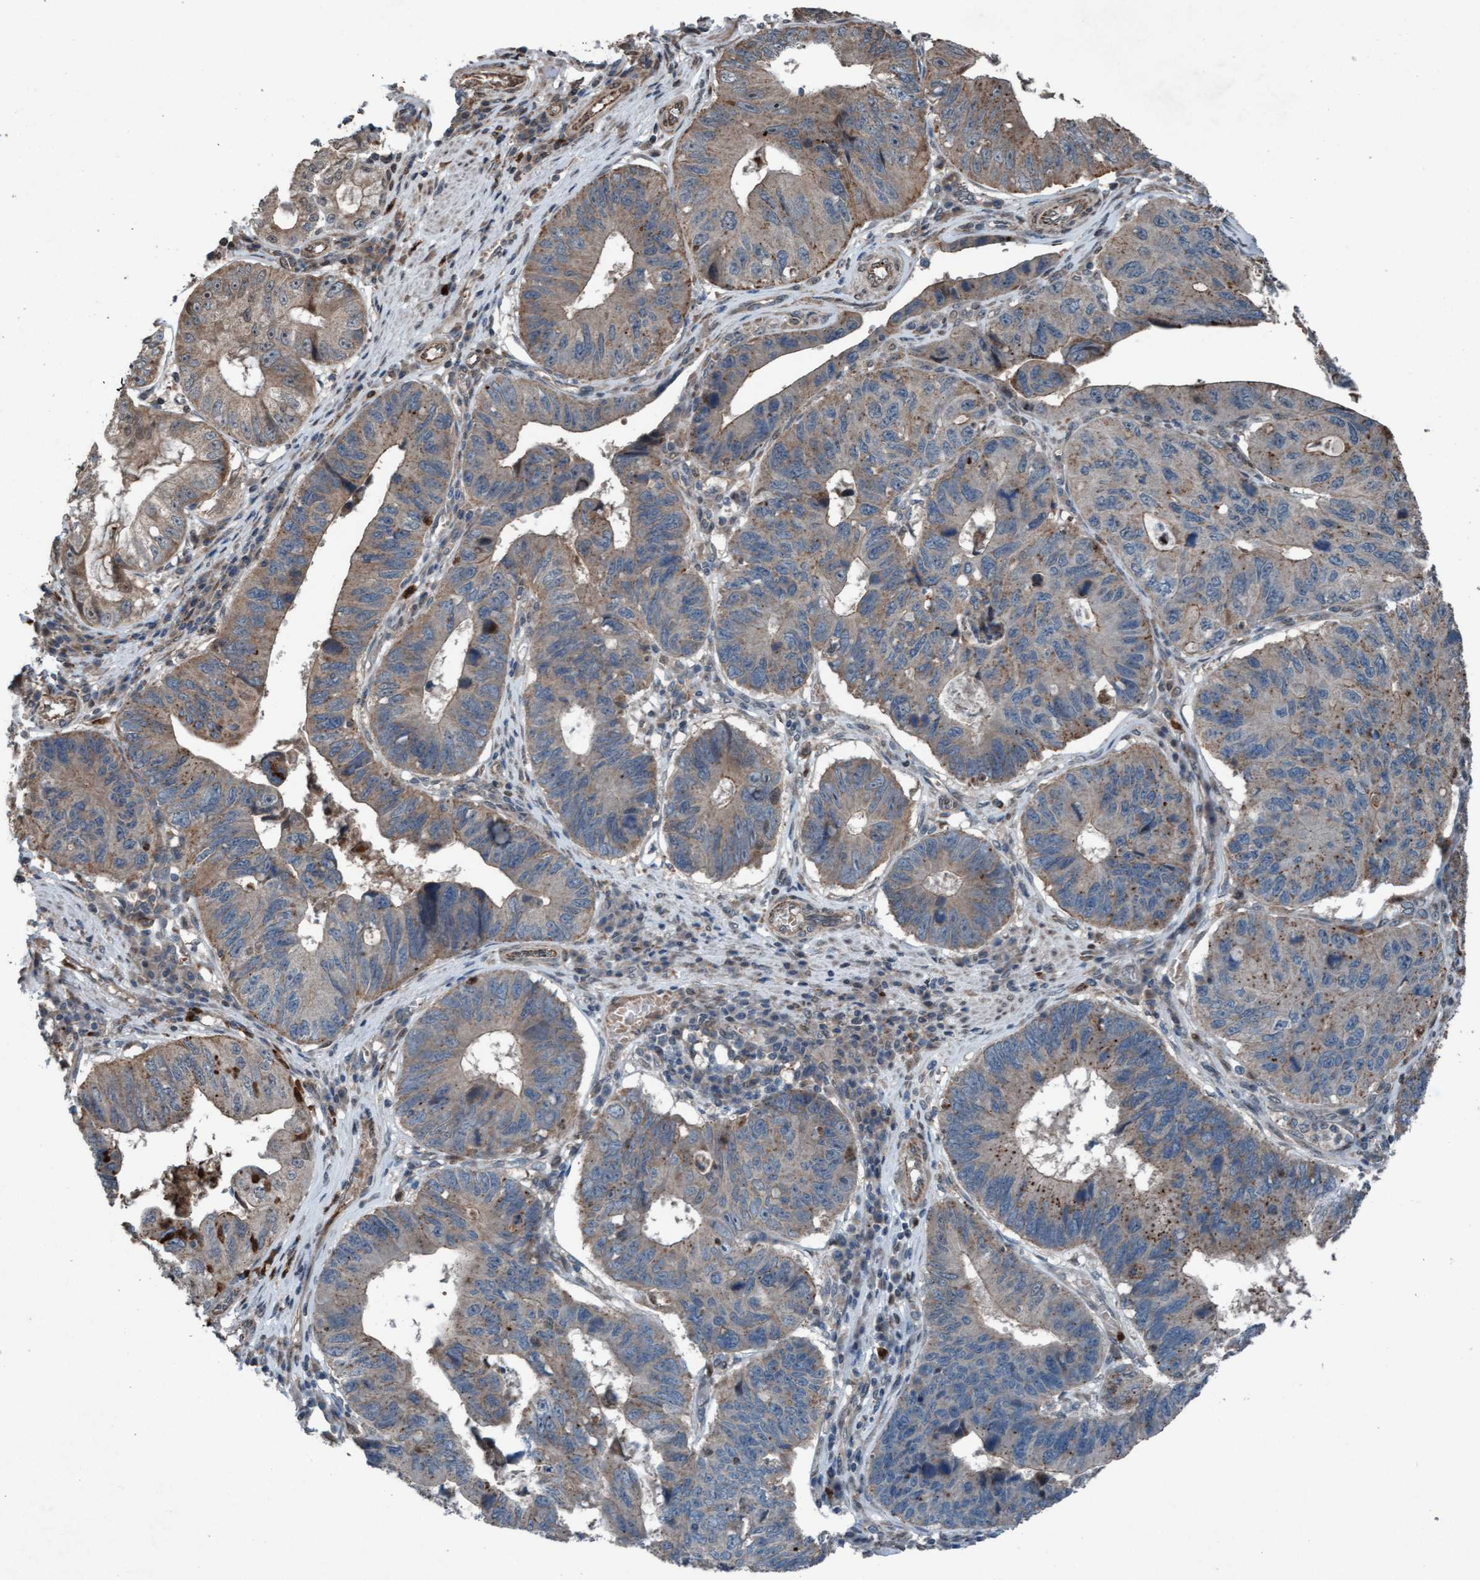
{"staining": {"intensity": "weak", "quantity": "25%-75%", "location": "cytoplasmic/membranous"}, "tissue": "stomach cancer", "cell_type": "Tumor cells", "image_type": "cancer", "snomed": [{"axis": "morphology", "description": "Adenocarcinoma, NOS"}, {"axis": "topography", "description": "Stomach"}], "caption": "Weak cytoplasmic/membranous positivity is identified in approximately 25%-75% of tumor cells in stomach cancer (adenocarcinoma).", "gene": "PLXNB2", "patient": {"sex": "male", "age": 59}}